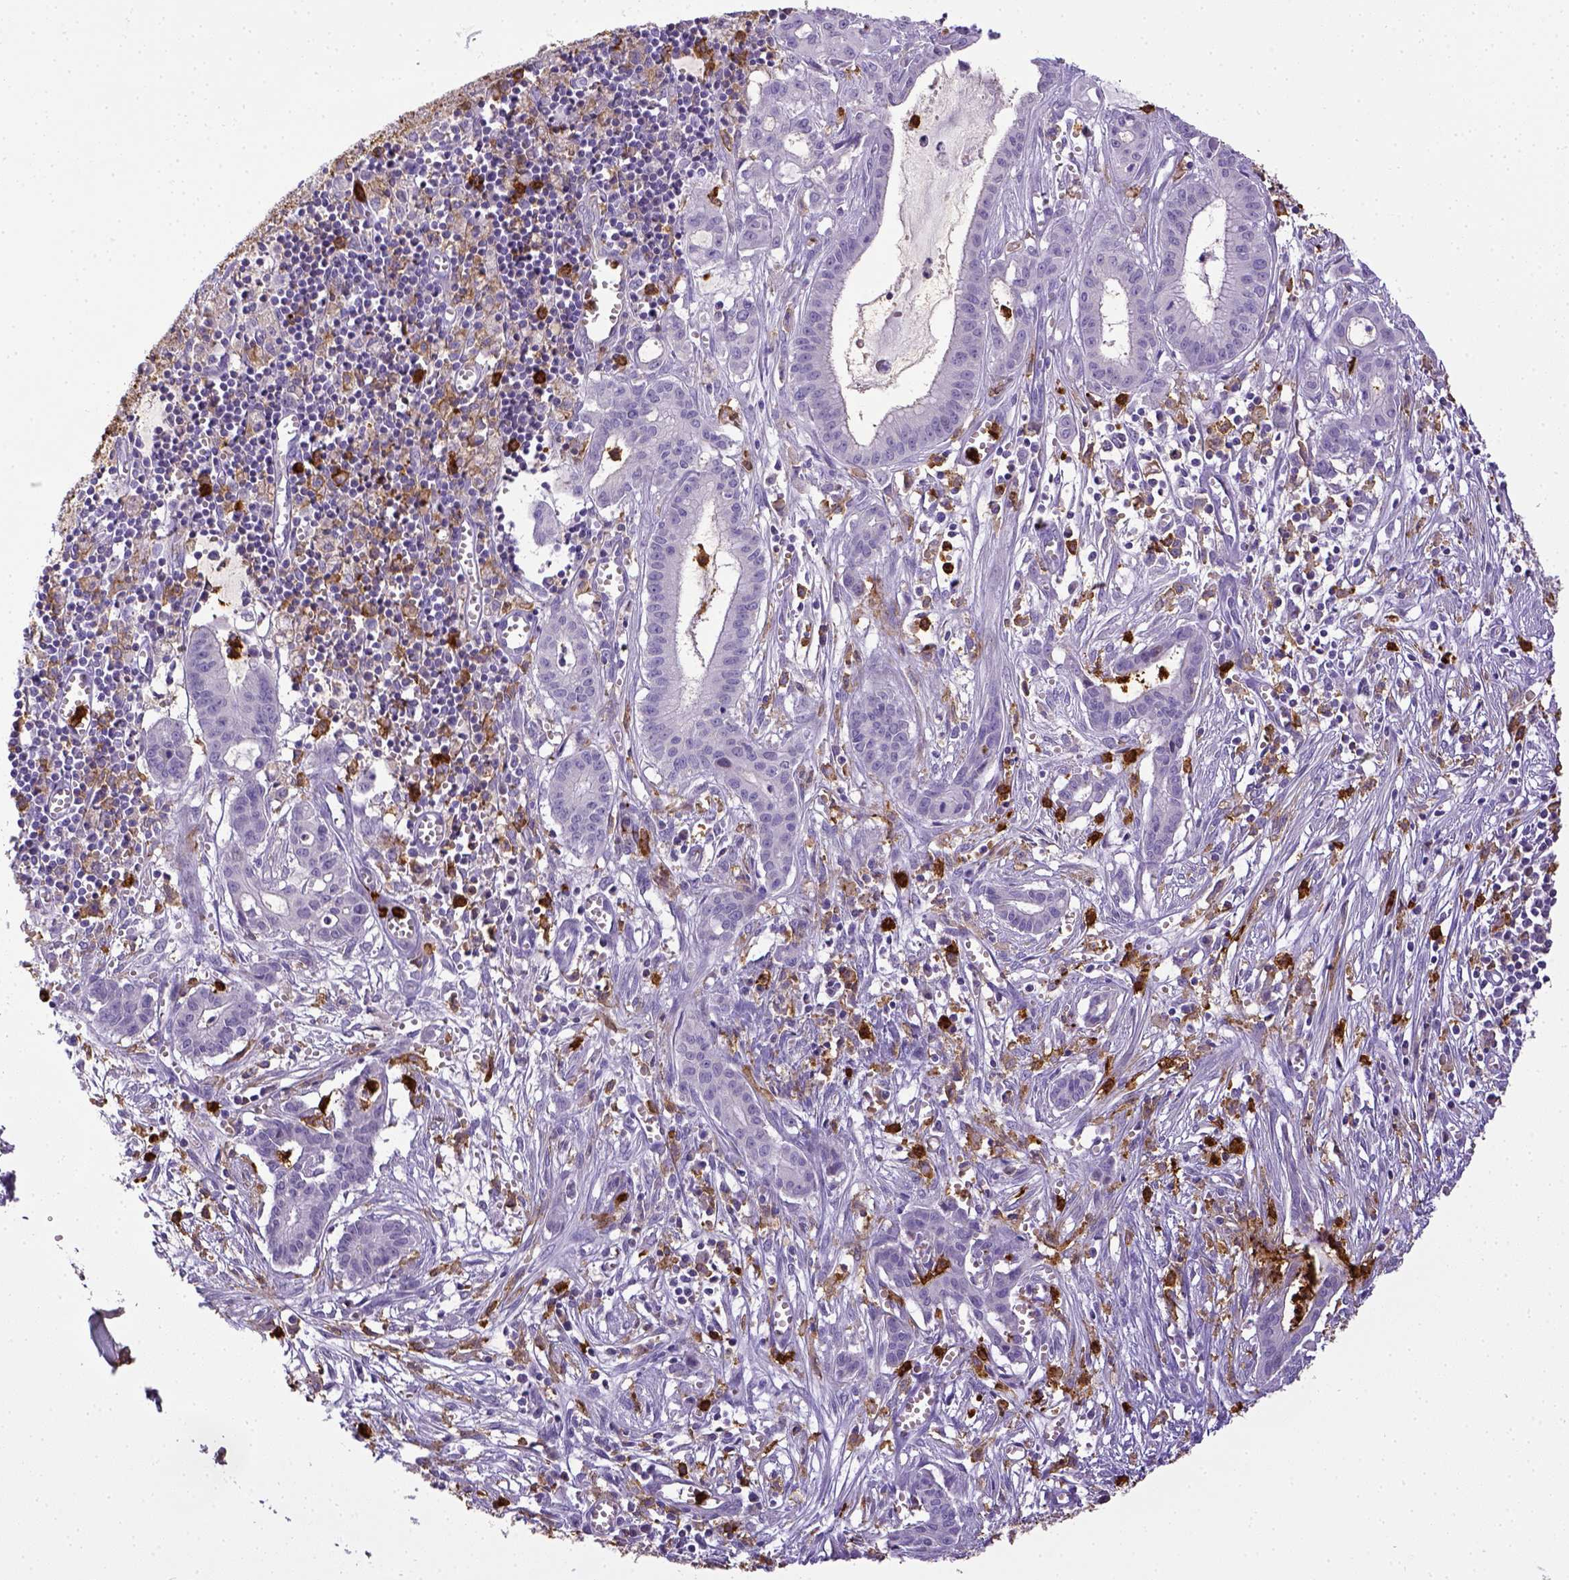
{"staining": {"intensity": "negative", "quantity": "none", "location": "none"}, "tissue": "pancreatic cancer", "cell_type": "Tumor cells", "image_type": "cancer", "snomed": [{"axis": "morphology", "description": "Adenocarcinoma, NOS"}, {"axis": "topography", "description": "Pancreas"}], "caption": "There is no significant expression in tumor cells of pancreatic adenocarcinoma.", "gene": "ITGAM", "patient": {"sex": "male", "age": 48}}